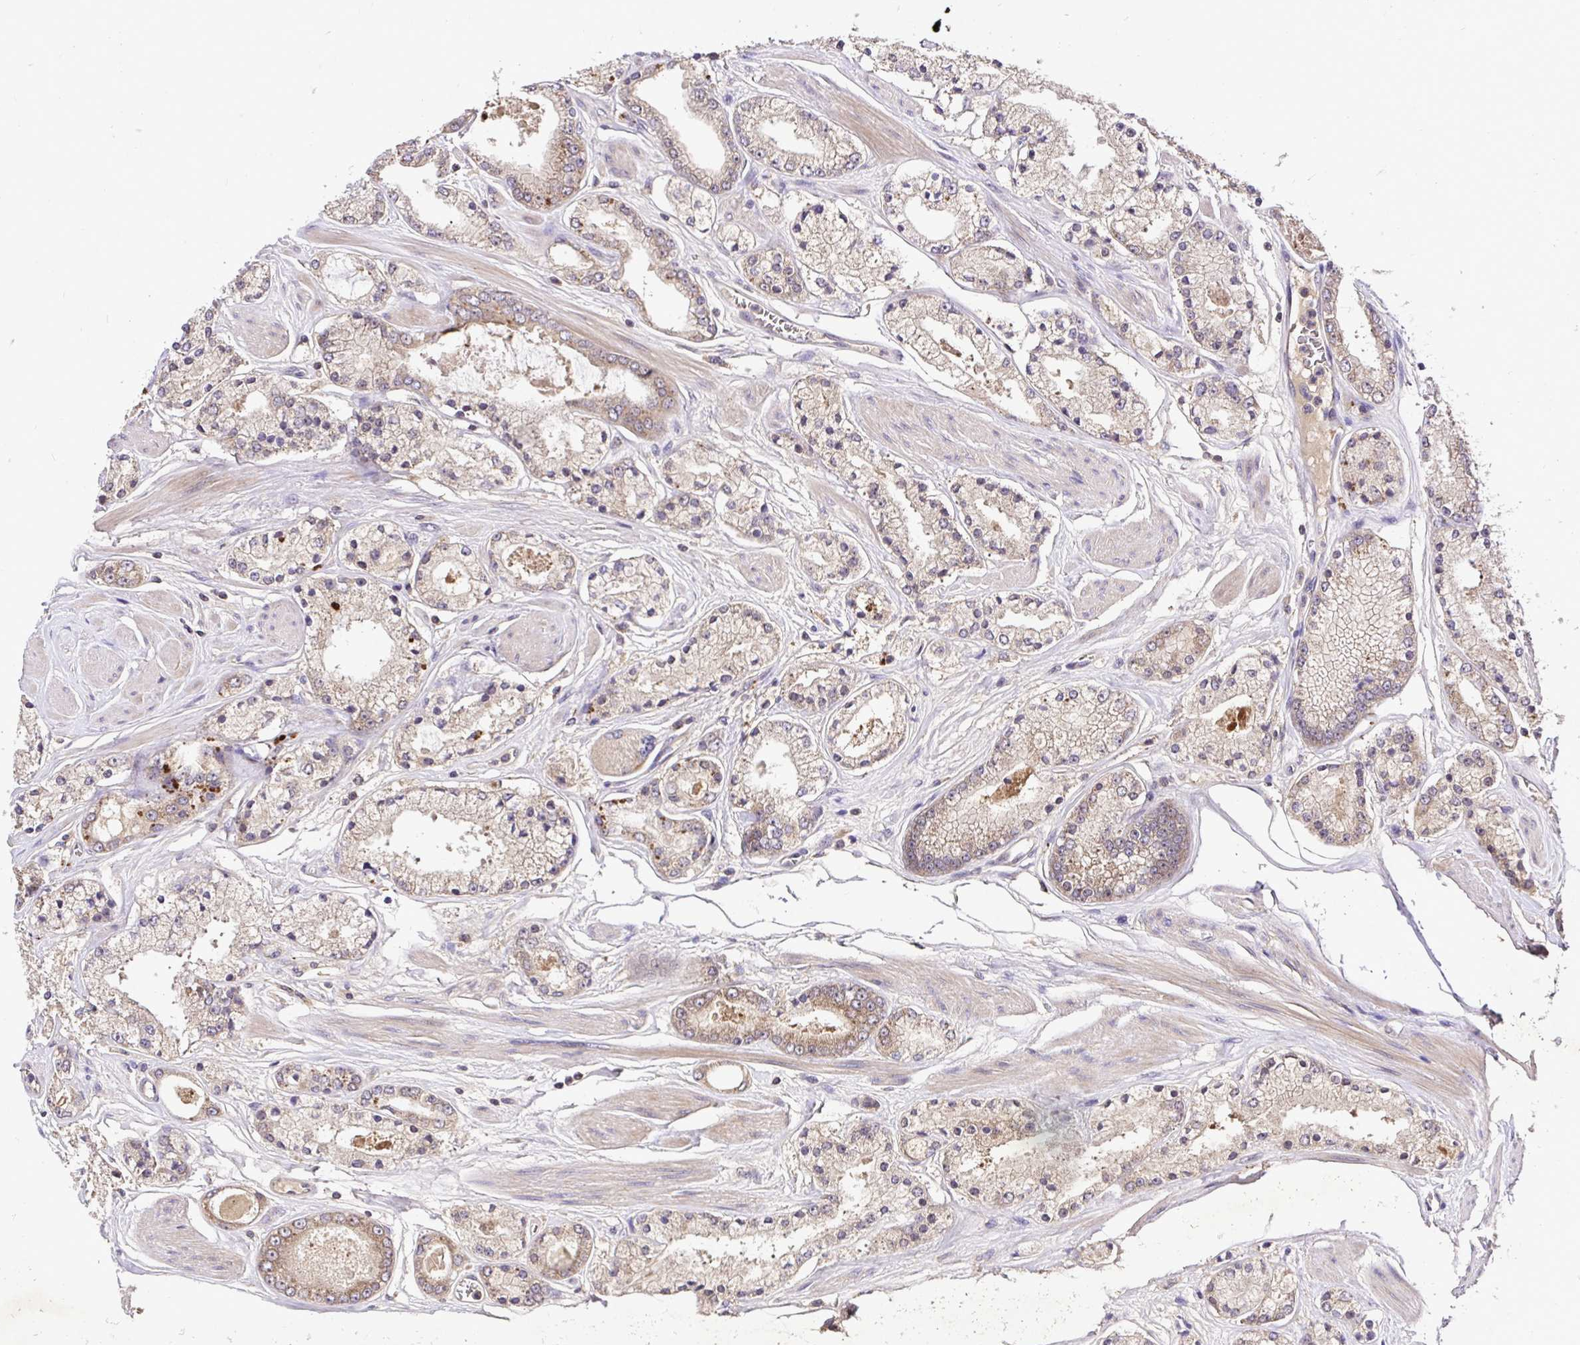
{"staining": {"intensity": "weak", "quantity": ">75%", "location": "cytoplasmic/membranous"}, "tissue": "prostate cancer", "cell_type": "Tumor cells", "image_type": "cancer", "snomed": [{"axis": "morphology", "description": "Adenocarcinoma, High grade"}, {"axis": "topography", "description": "Prostate"}], "caption": "Protein staining of prostate cancer tissue displays weak cytoplasmic/membranous staining in approximately >75% of tumor cells. The staining was performed using DAB (3,3'-diaminobenzidine) to visualize the protein expression in brown, while the nuclei were stained in blue with hematoxylin (Magnification: 20x).", "gene": "UBE2M", "patient": {"sex": "male", "age": 63}}